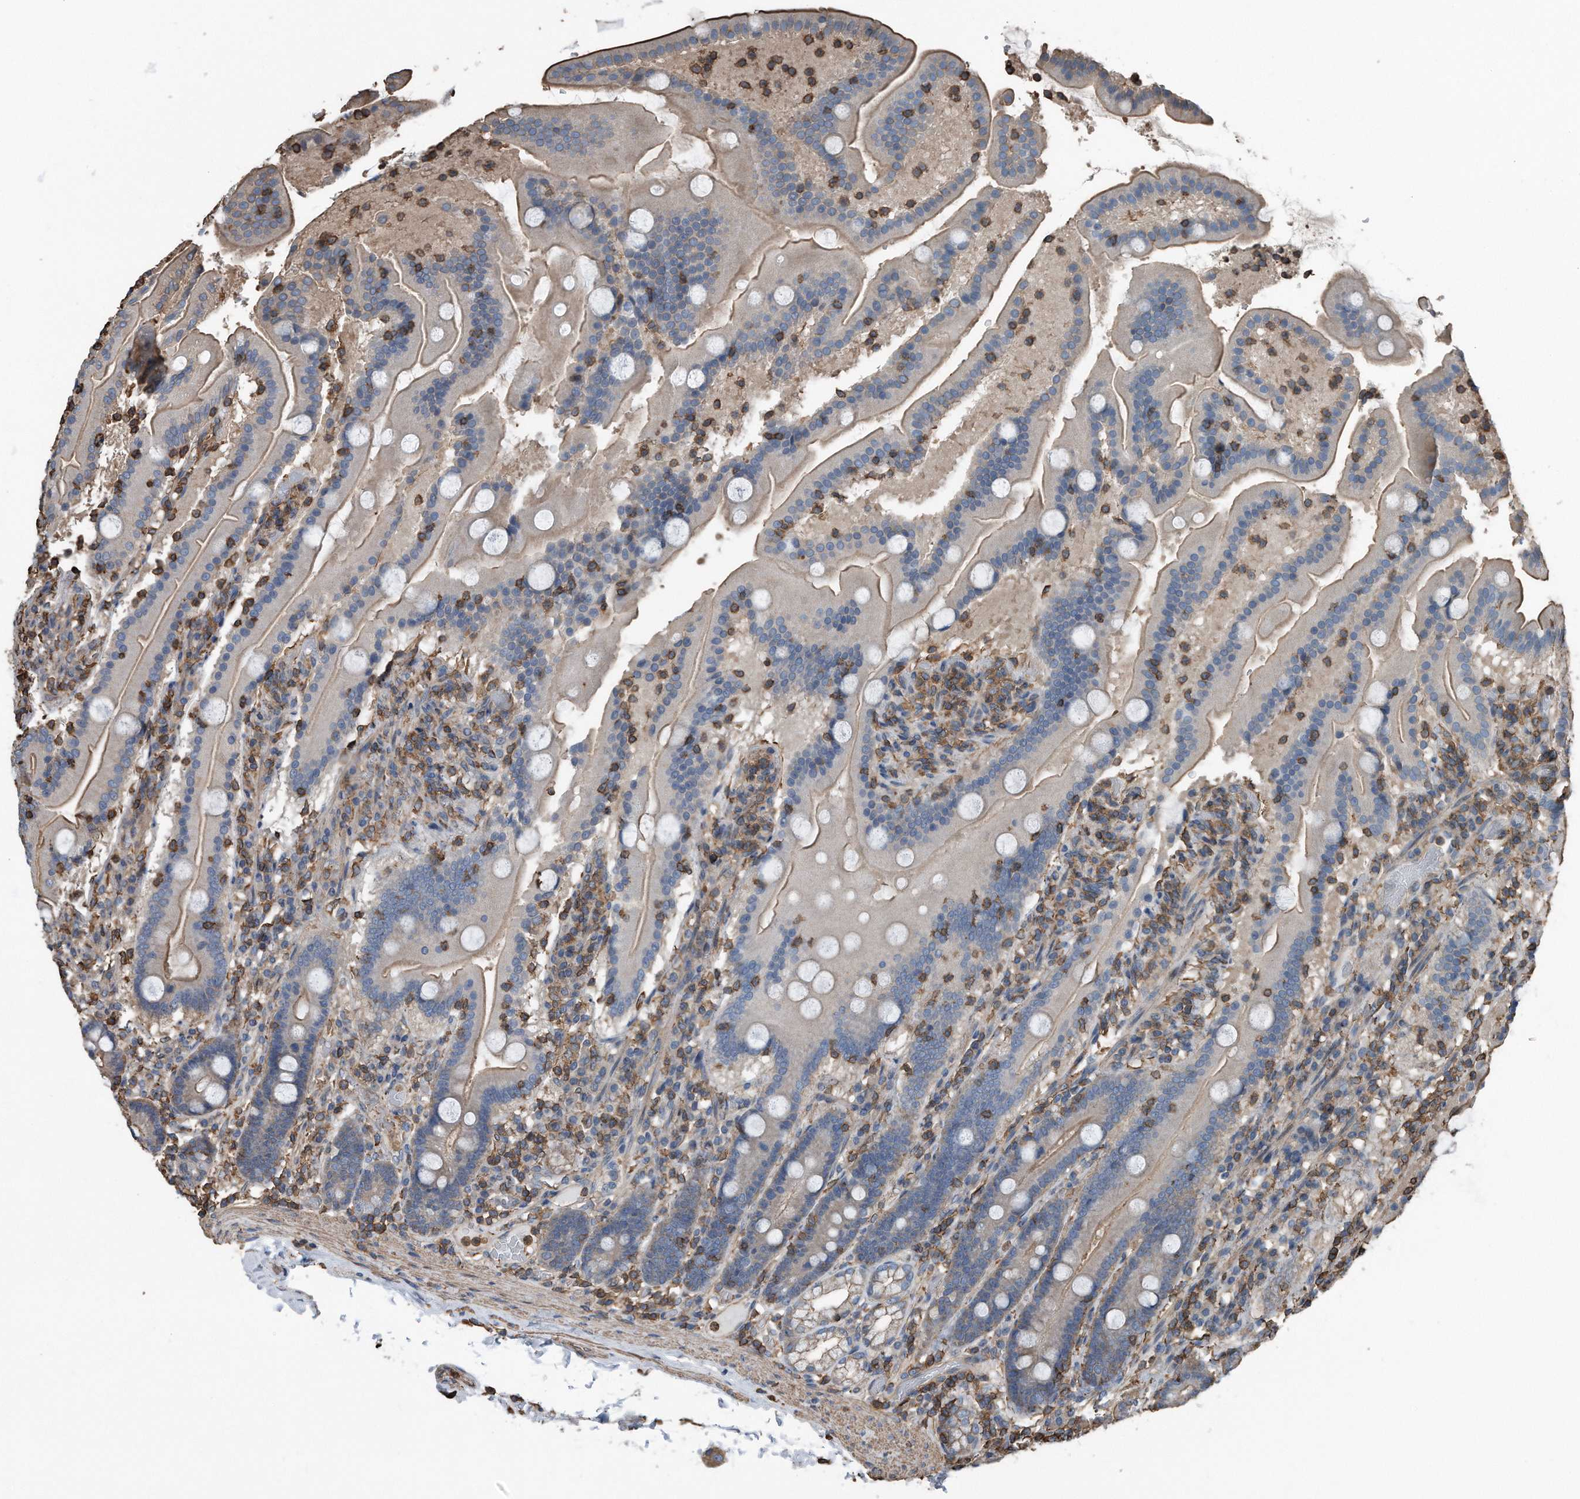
{"staining": {"intensity": "moderate", "quantity": "<25%", "location": "cytoplasmic/membranous"}, "tissue": "duodenum", "cell_type": "Glandular cells", "image_type": "normal", "snomed": [{"axis": "morphology", "description": "Normal tissue, NOS"}, {"axis": "topography", "description": "Duodenum"}], "caption": "High-magnification brightfield microscopy of normal duodenum stained with DAB (brown) and counterstained with hematoxylin (blue). glandular cells exhibit moderate cytoplasmic/membranous staining is seen in about<25% of cells. Immunohistochemistry stains the protein in brown and the nuclei are stained blue.", "gene": "RSPO3", "patient": {"sex": "male", "age": 55}}